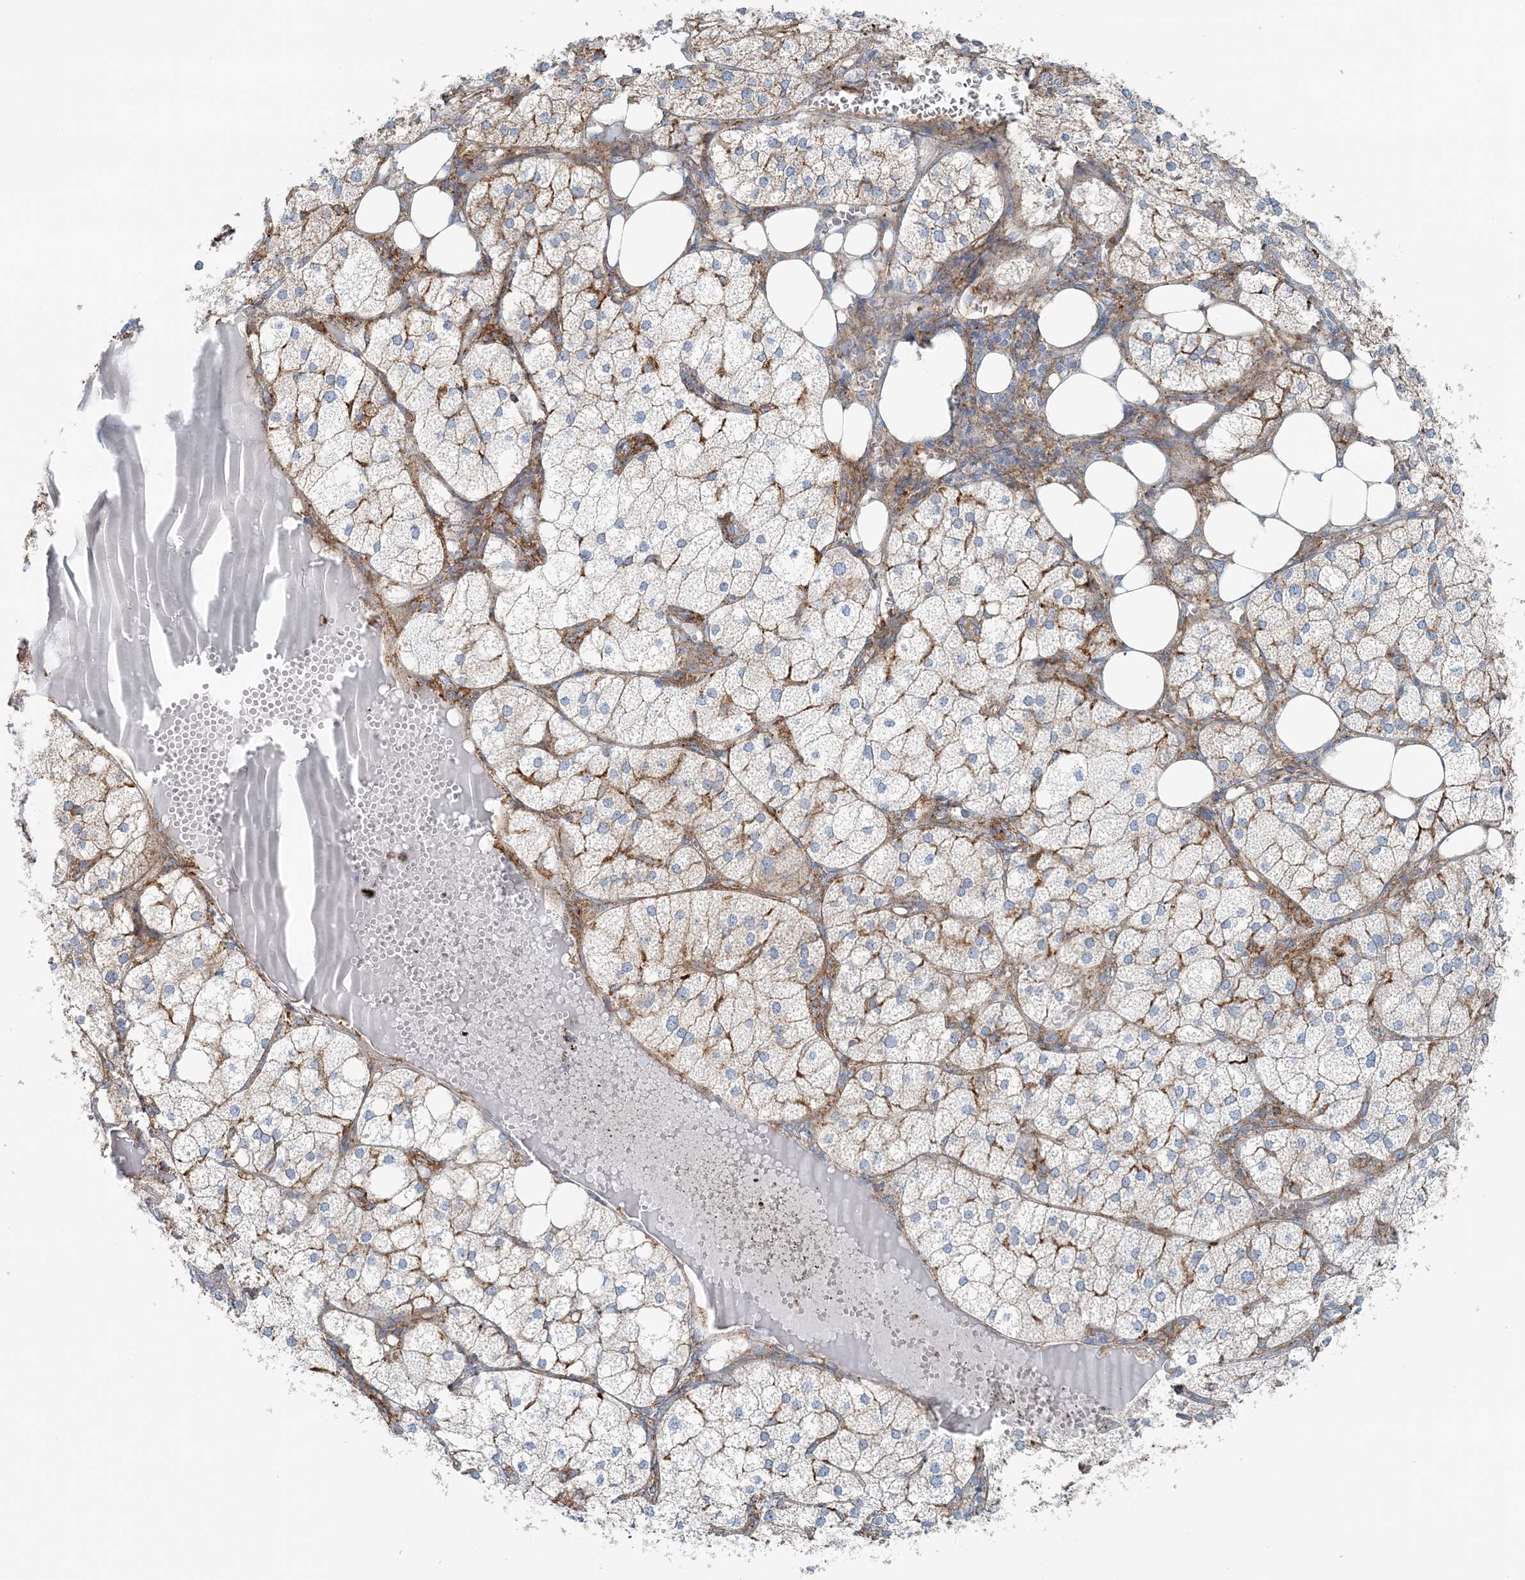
{"staining": {"intensity": "moderate", "quantity": "25%-75%", "location": "cytoplasmic/membranous"}, "tissue": "adrenal gland", "cell_type": "Glandular cells", "image_type": "normal", "snomed": [{"axis": "morphology", "description": "Normal tissue, NOS"}, {"axis": "topography", "description": "Adrenal gland"}], "caption": "Immunohistochemical staining of normal human adrenal gland shows 25%-75% levels of moderate cytoplasmic/membranous protein staining in about 25%-75% of glandular cells.", "gene": "SNX2", "patient": {"sex": "female", "age": 61}}